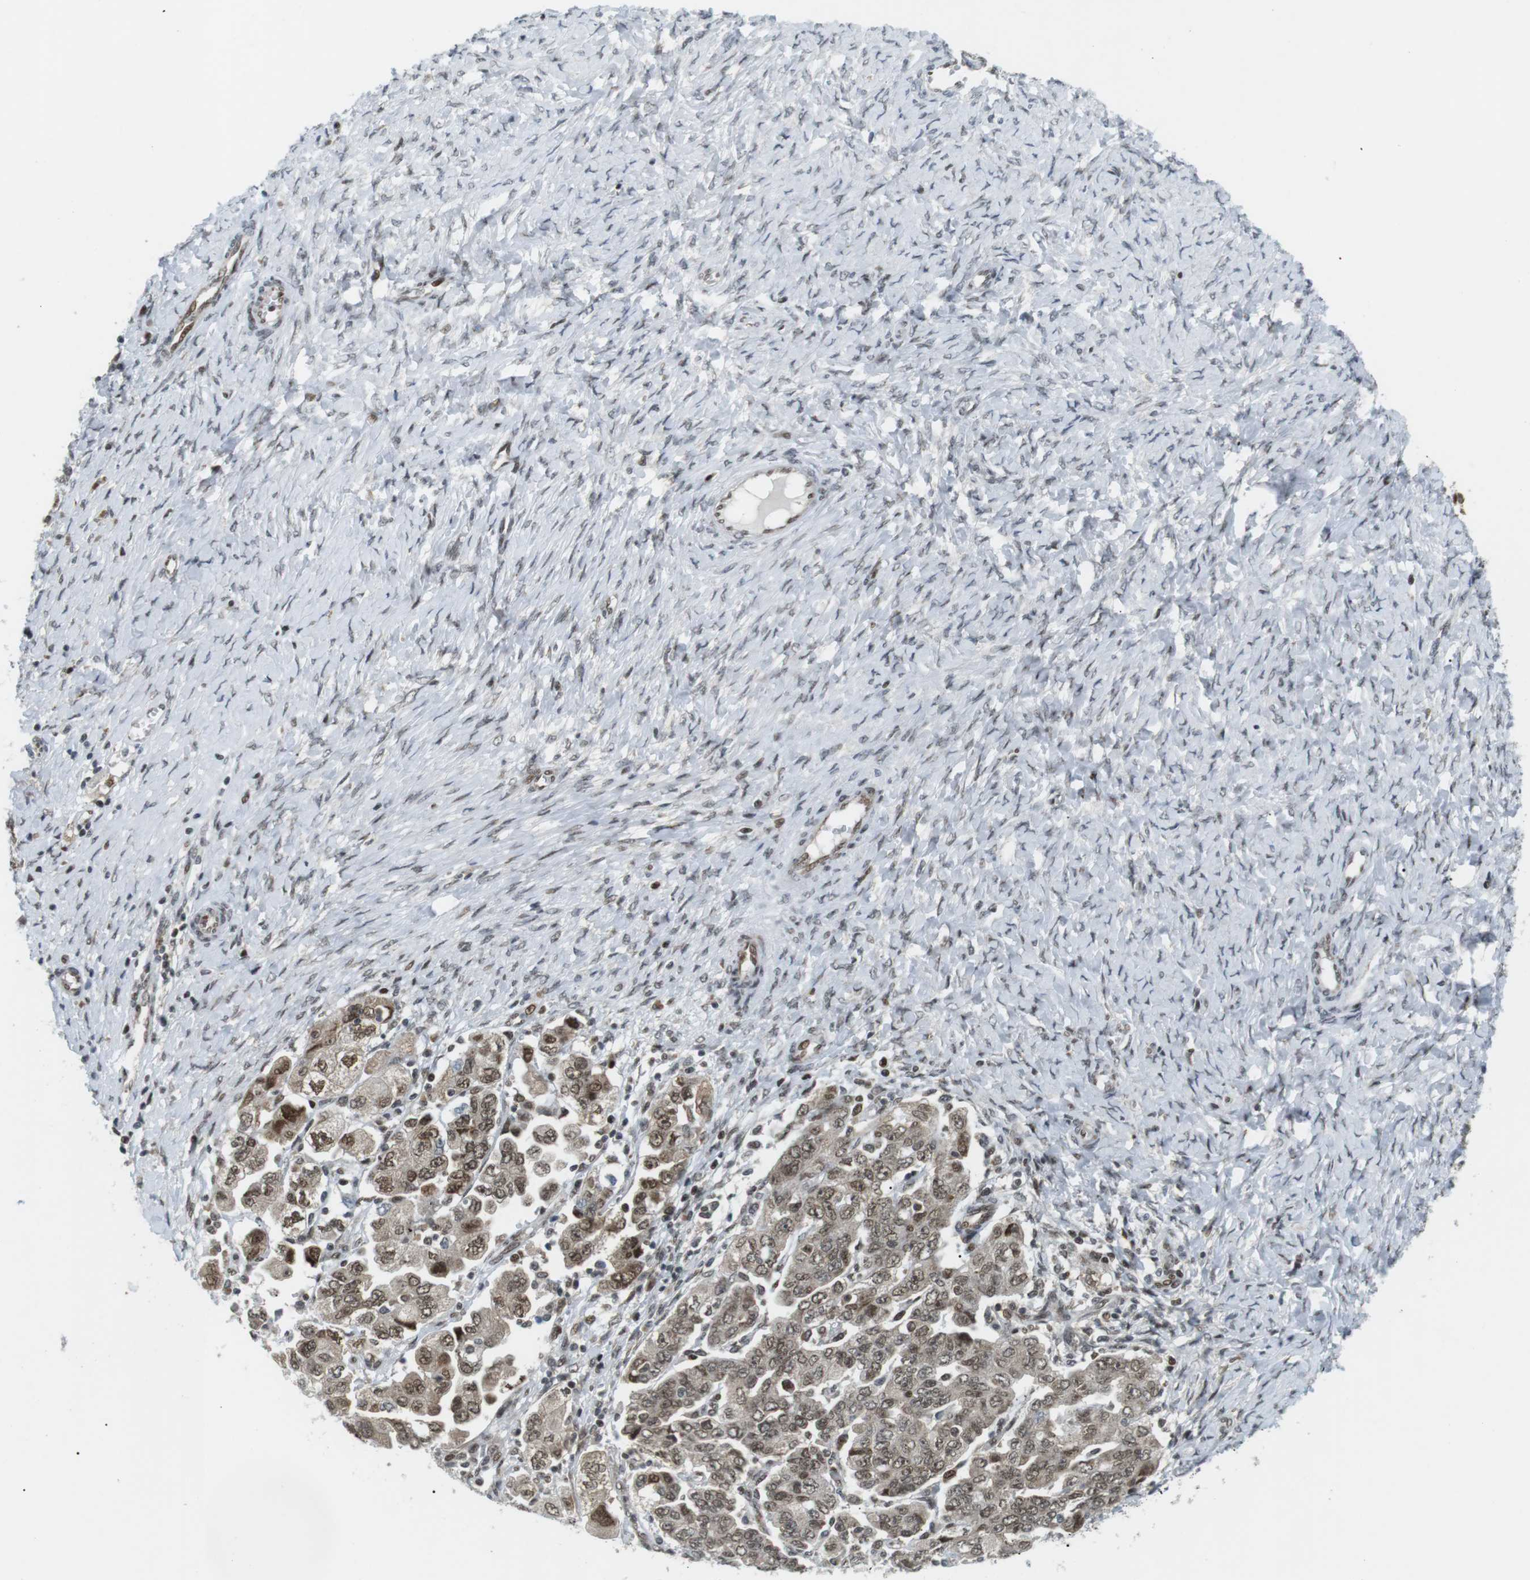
{"staining": {"intensity": "moderate", "quantity": ">75%", "location": "nuclear"}, "tissue": "ovarian cancer", "cell_type": "Tumor cells", "image_type": "cancer", "snomed": [{"axis": "morphology", "description": "Carcinoma, NOS"}, {"axis": "morphology", "description": "Cystadenocarcinoma, serous, NOS"}, {"axis": "topography", "description": "Ovary"}], "caption": "Immunohistochemical staining of human ovarian carcinoma reveals medium levels of moderate nuclear protein expression in about >75% of tumor cells. The staining was performed using DAB, with brown indicating positive protein expression. Nuclei are stained blue with hematoxylin.", "gene": "CDC27", "patient": {"sex": "female", "age": 69}}